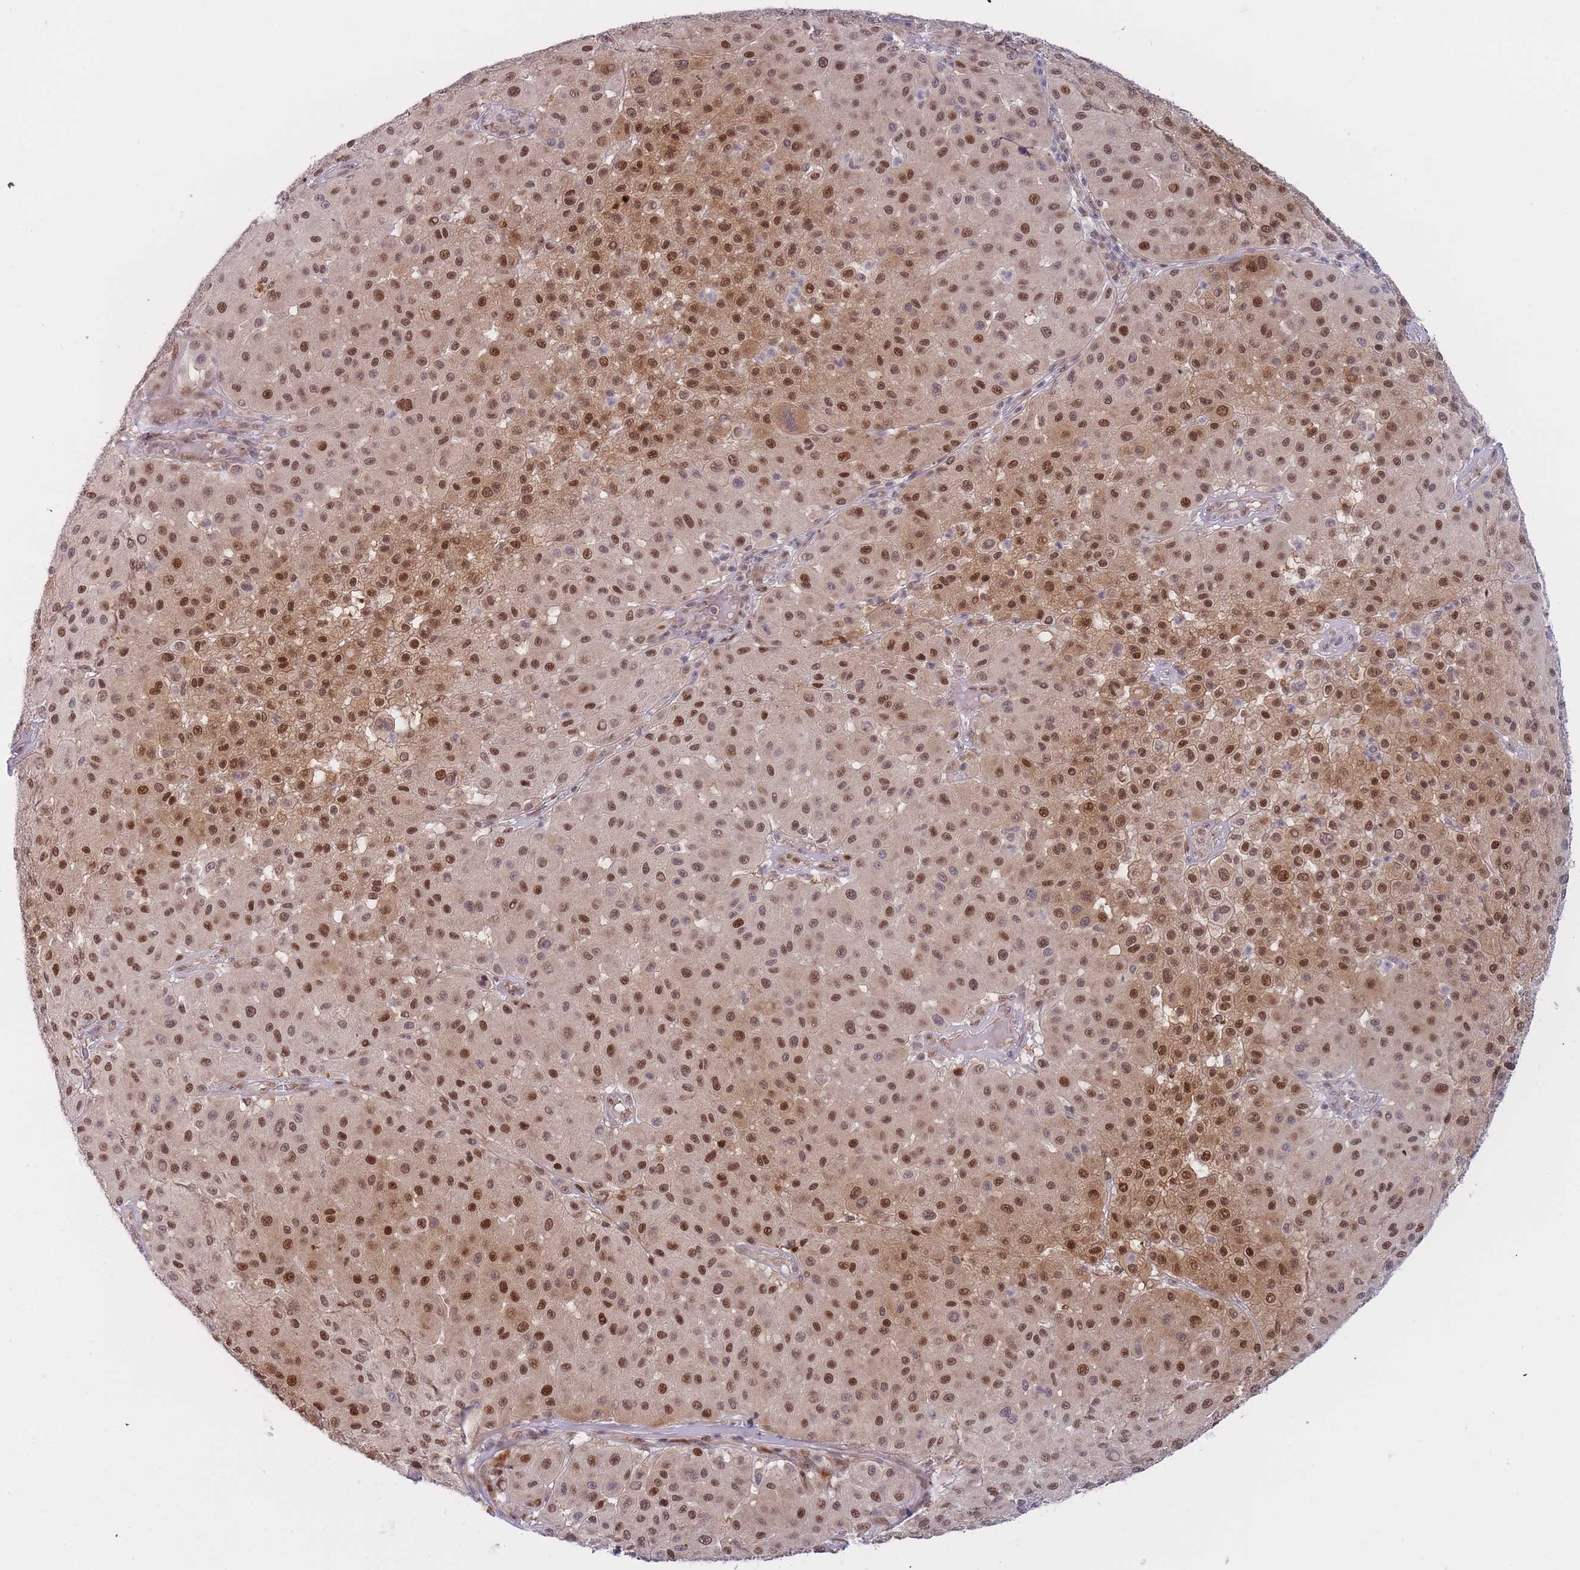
{"staining": {"intensity": "strong", "quantity": ">75%", "location": "cytoplasmic/membranous,nuclear"}, "tissue": "melanoma", "cell_type": "Tumor cells", "image_type": "cancer", "snomed": [{"axis": "morphology", "description": "Malignant melanoma, Metastatic site"}, {"axis": "topography", "description": "Smooth muscle"}], "caption": "This photomicrograph demonstrates malignant melanoma (metastatic site) stained with immunohistochemistry (IHC) to label a protein in brown. The cytoplasmic/membranous and nuclear of tumor cells show strong positivity for the protein. Nuclei are counter-stained blue.", "gene": "DEAF1", "patient": {"sex": "male", "age": 41}}